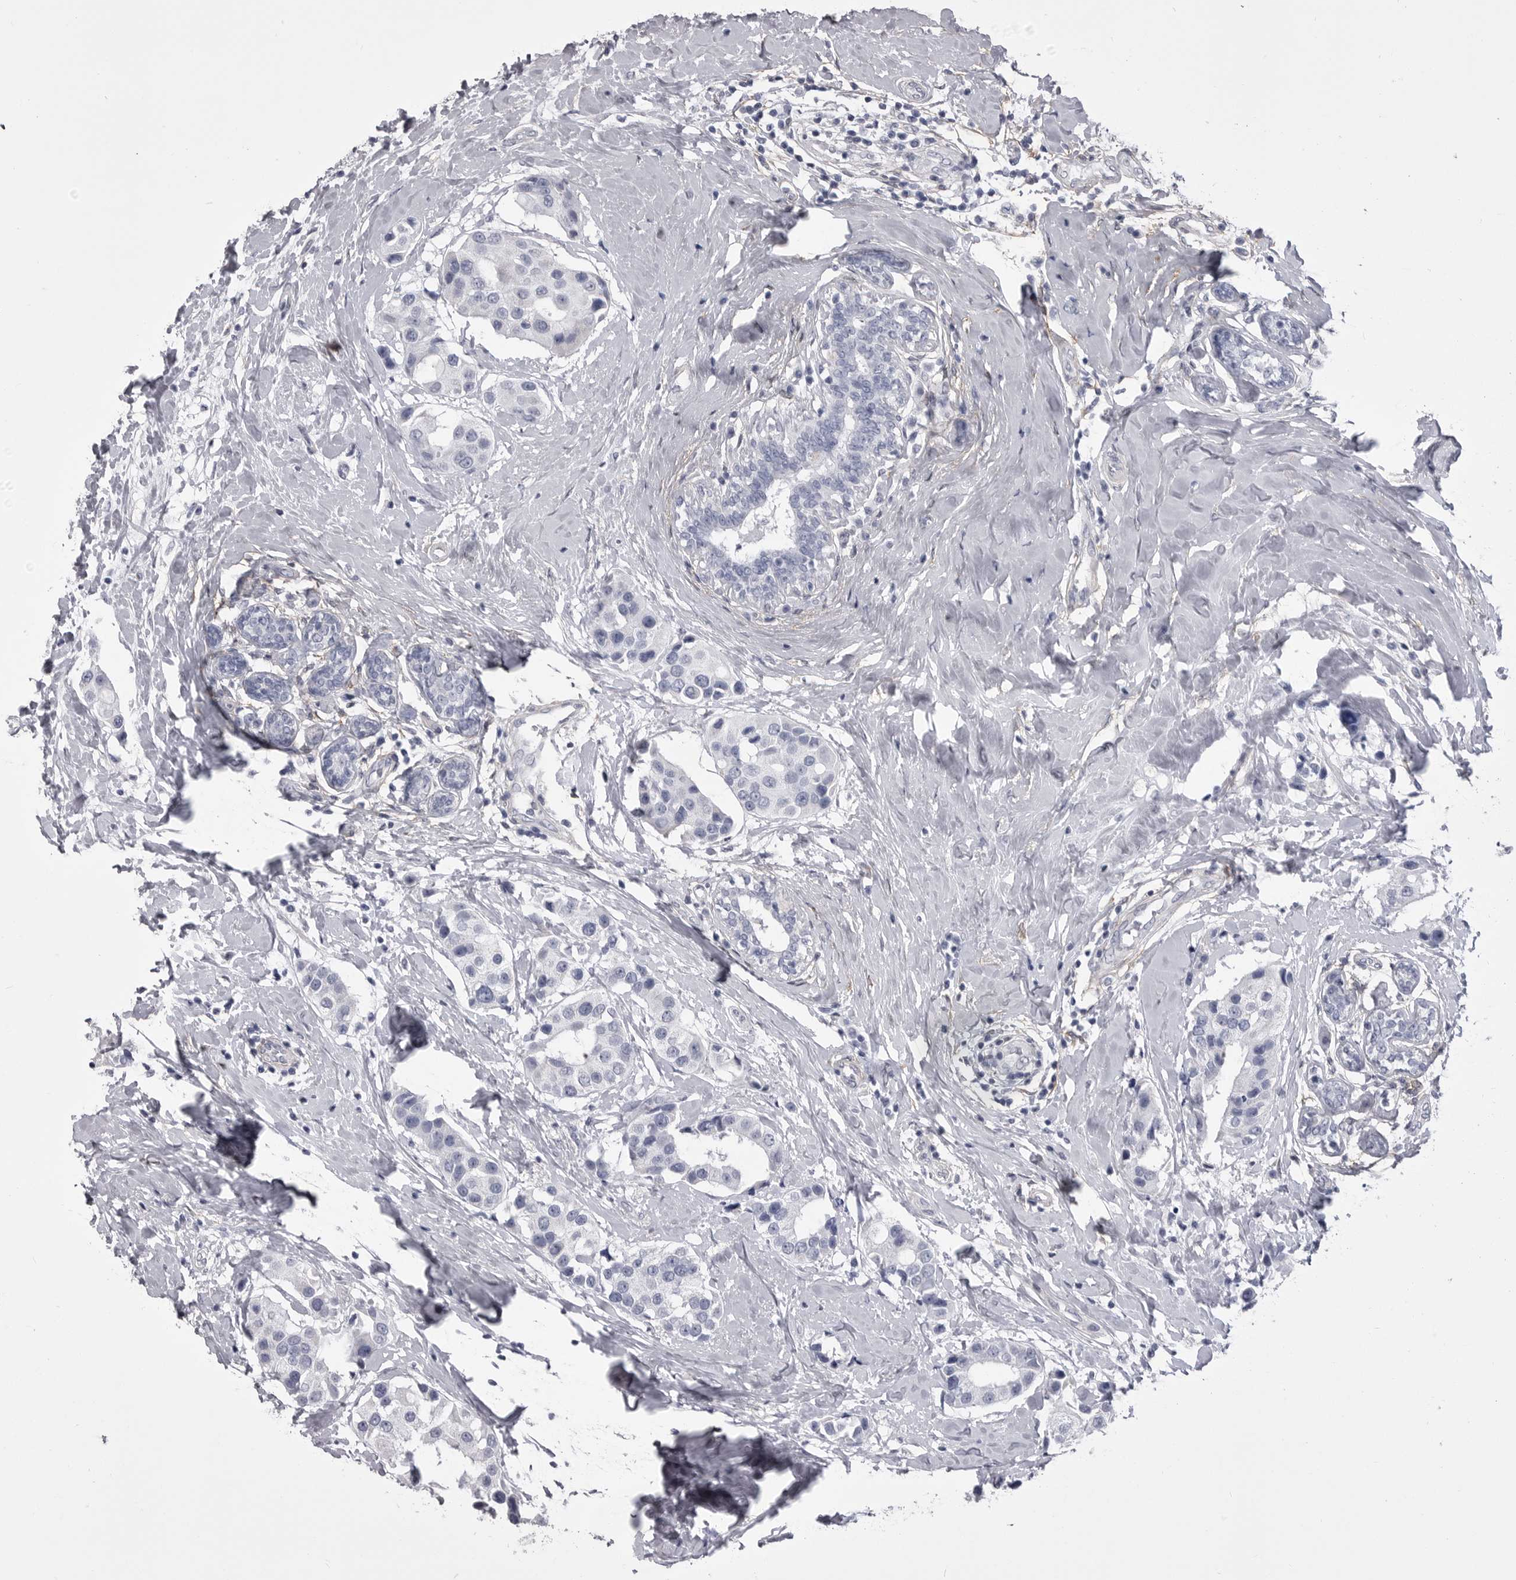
{"staining": {"intensity": "negative", "quantity": "none", "location": "none"}, "tissue": "breast cancer", "cell_type": "Tumor cells", "image_type": "cancer", "snomed": [{"axis": "morphology", "description": "Normal tissue, NOS"}, {"axis": "morphology", "description": "Duct carcinoma"}, {"axis": "topography", "description": "Breast"}], "caption": "Immunohistochemistry of breast intraductal carcinoma displays no staining in tumor cells. (DAB IHC, high magnification).", "gene": "ANK2", "patient": {"sex": "female", "age": 39}}